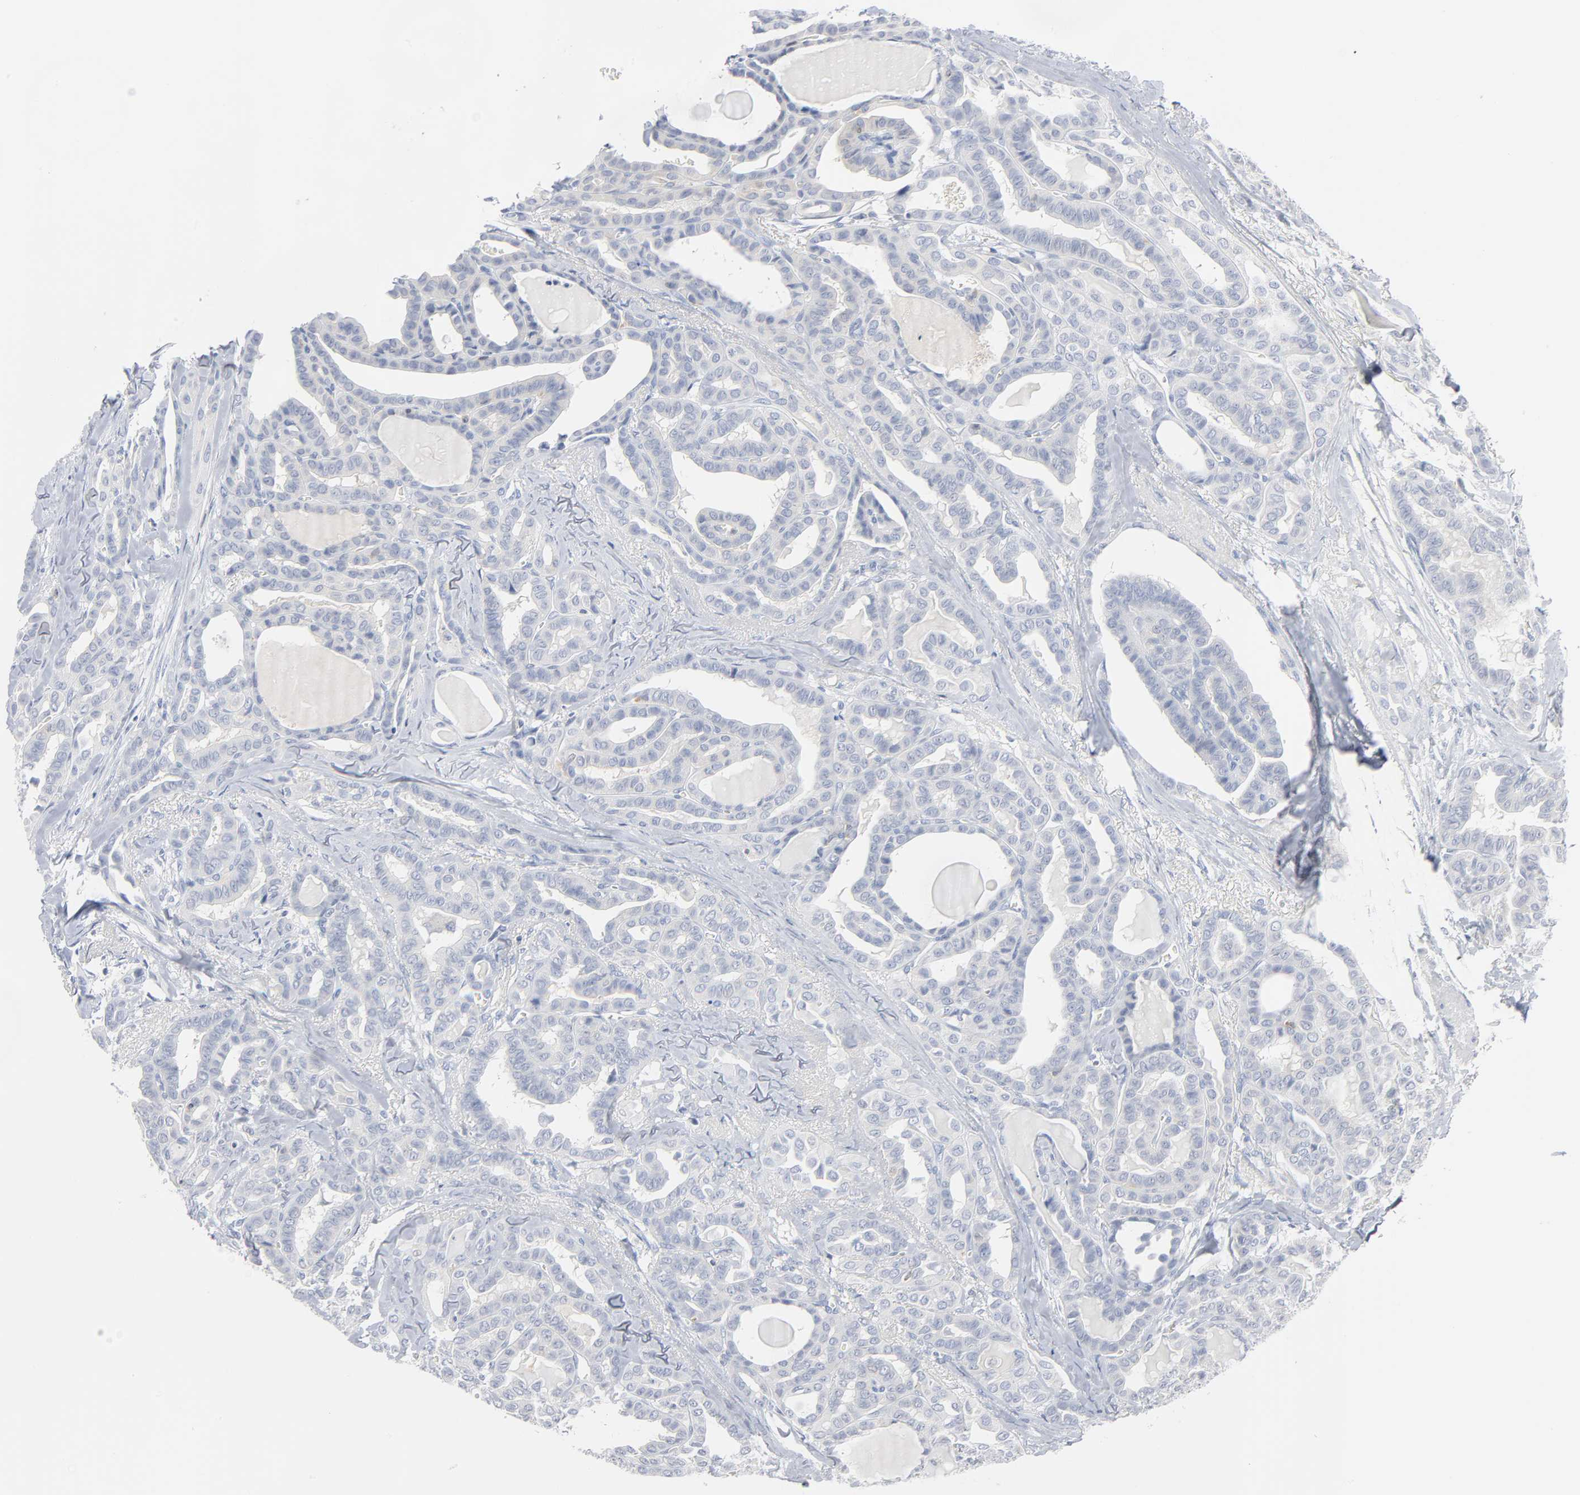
{"staining": {"intensity": "negative", "quantity": "none", "location": "none"}, "tissue": "thyroid cancer", "cell_type": "Tumor cells", "image_type": "cancer", "snomed": [{"axis": "morphology", "description": "Carcinoma, NOS"}, {"axis": "topography", "description": "Thyroid gland"}], "caption": "There is no significant positivity in tumor cells of thyroid cancer (carcinoma). Brightfield microscopy of IHC stained with DAB (3,3'-diaminobenzidine) (brown) and hematoxylin (blue), captured at high magnification.", "gene": "PTK2B", "patient": {"sex": "female", "age": 91}}